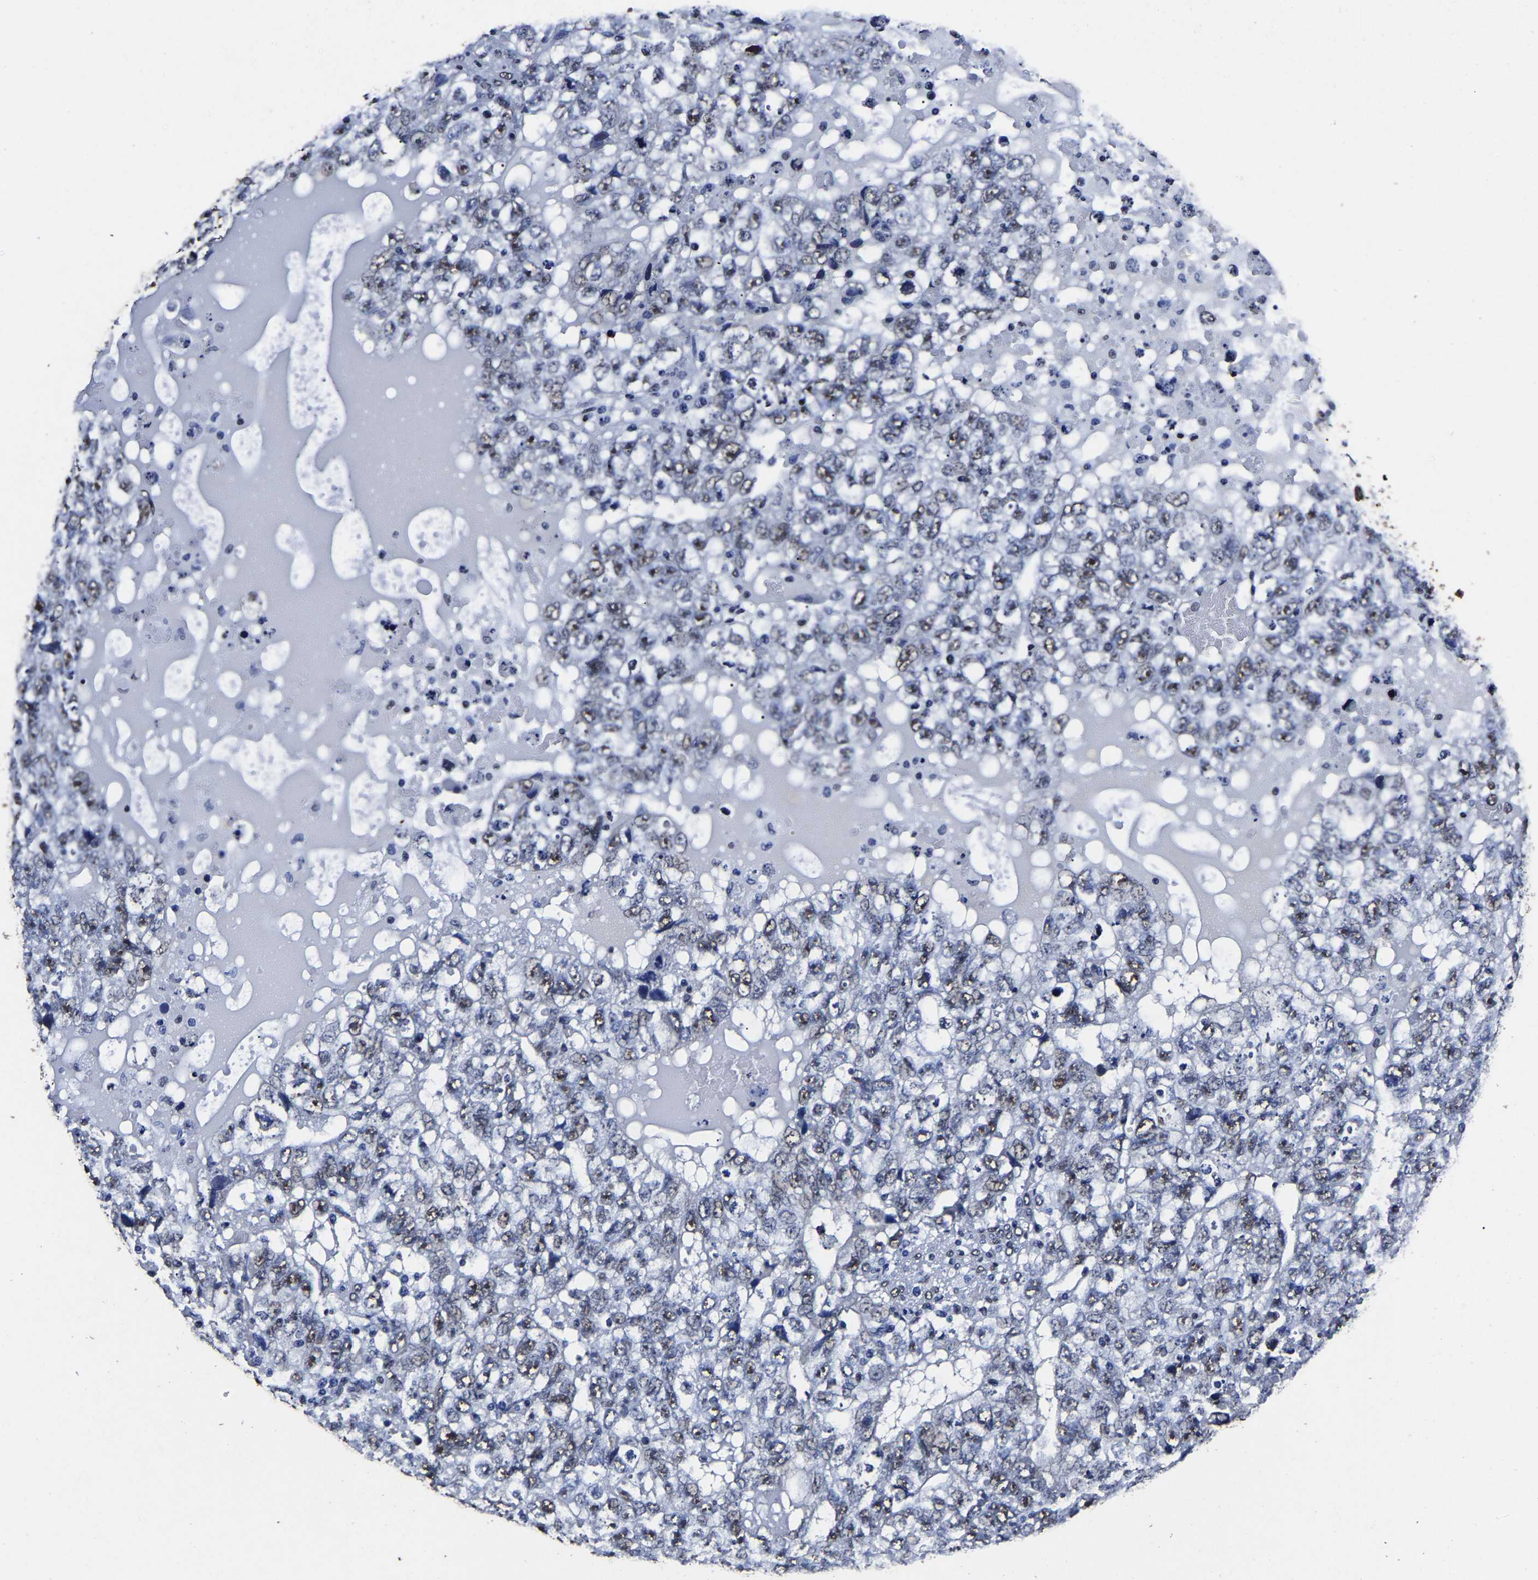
{"staining": {"intensity": "moderate", "quantity": "25%-75%", "location": "nuclear"}, "tissue": "testis cancer", "cell_type": "Tumor cells", "image_type": "cancer", "snomed": [{"axis": "morphology", "description": "Carcinoma, Embryonal, NOS"}, {"axis": "topography", "description": "Testis"}], "caption": "Immunohistochemical staining of embryonal carcinoma (testis) reveals medium levels of moderate nuclear protein expression in about 25%-75% of tumor cells.", "gene": "RBM45", "patient": {"sex": "male", "age": 36}}